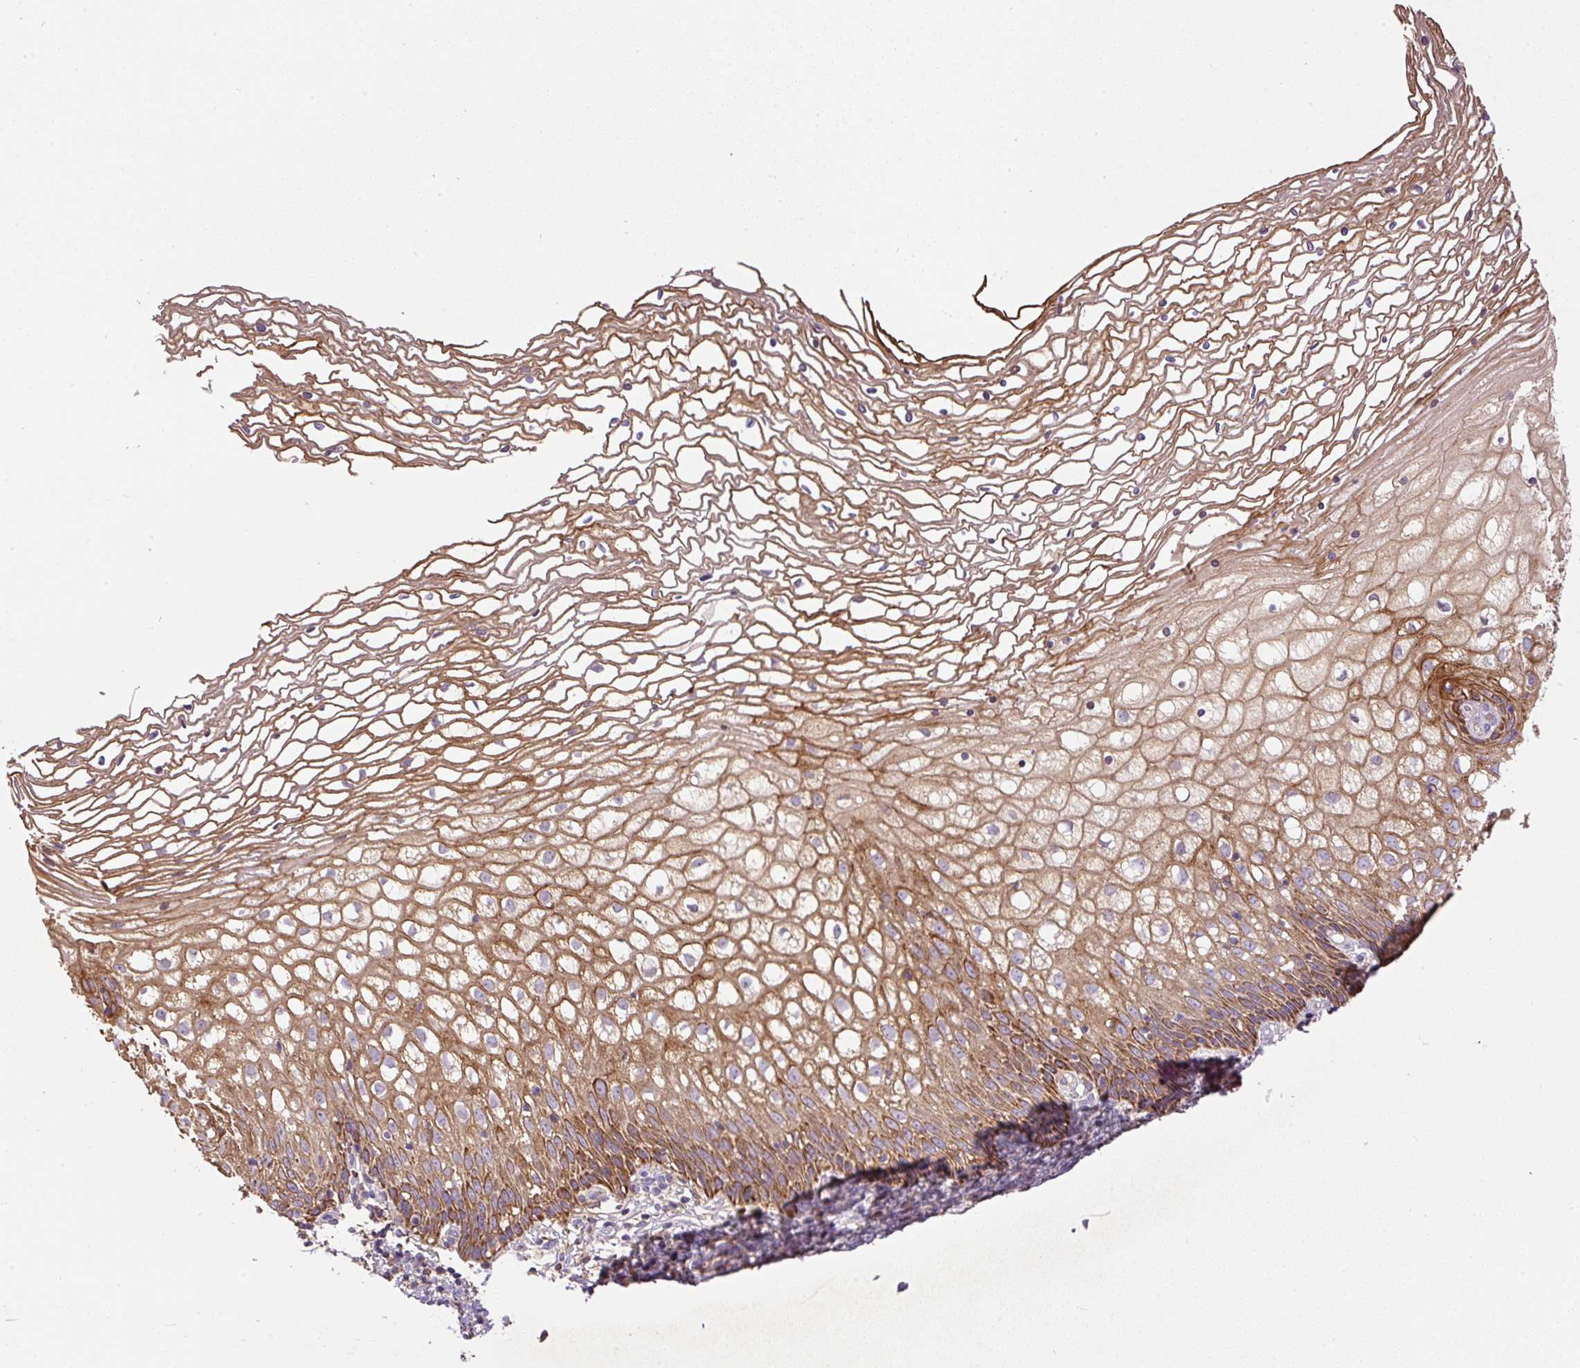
{"staining": {"intensity": "moderate", "quantity": "<25%", "location": "cytoplasmic/membranous"}, "tissue": "cervix", "cell_type": "Glandular cells", "image_type": "normal", "snomed": [{"axis": "morphology", "description": "Normal tissue, NOS"}, {"axis": "topography", "description": "Cervix"}], "caption": "Human cervix stained for a protein (brown) reveals moderate cytoplasmic/membranous positive positivity in approximately <25% of glandular cells.", "gene": "DAPK1", "patient": {"sex": "female", "age": 36}}